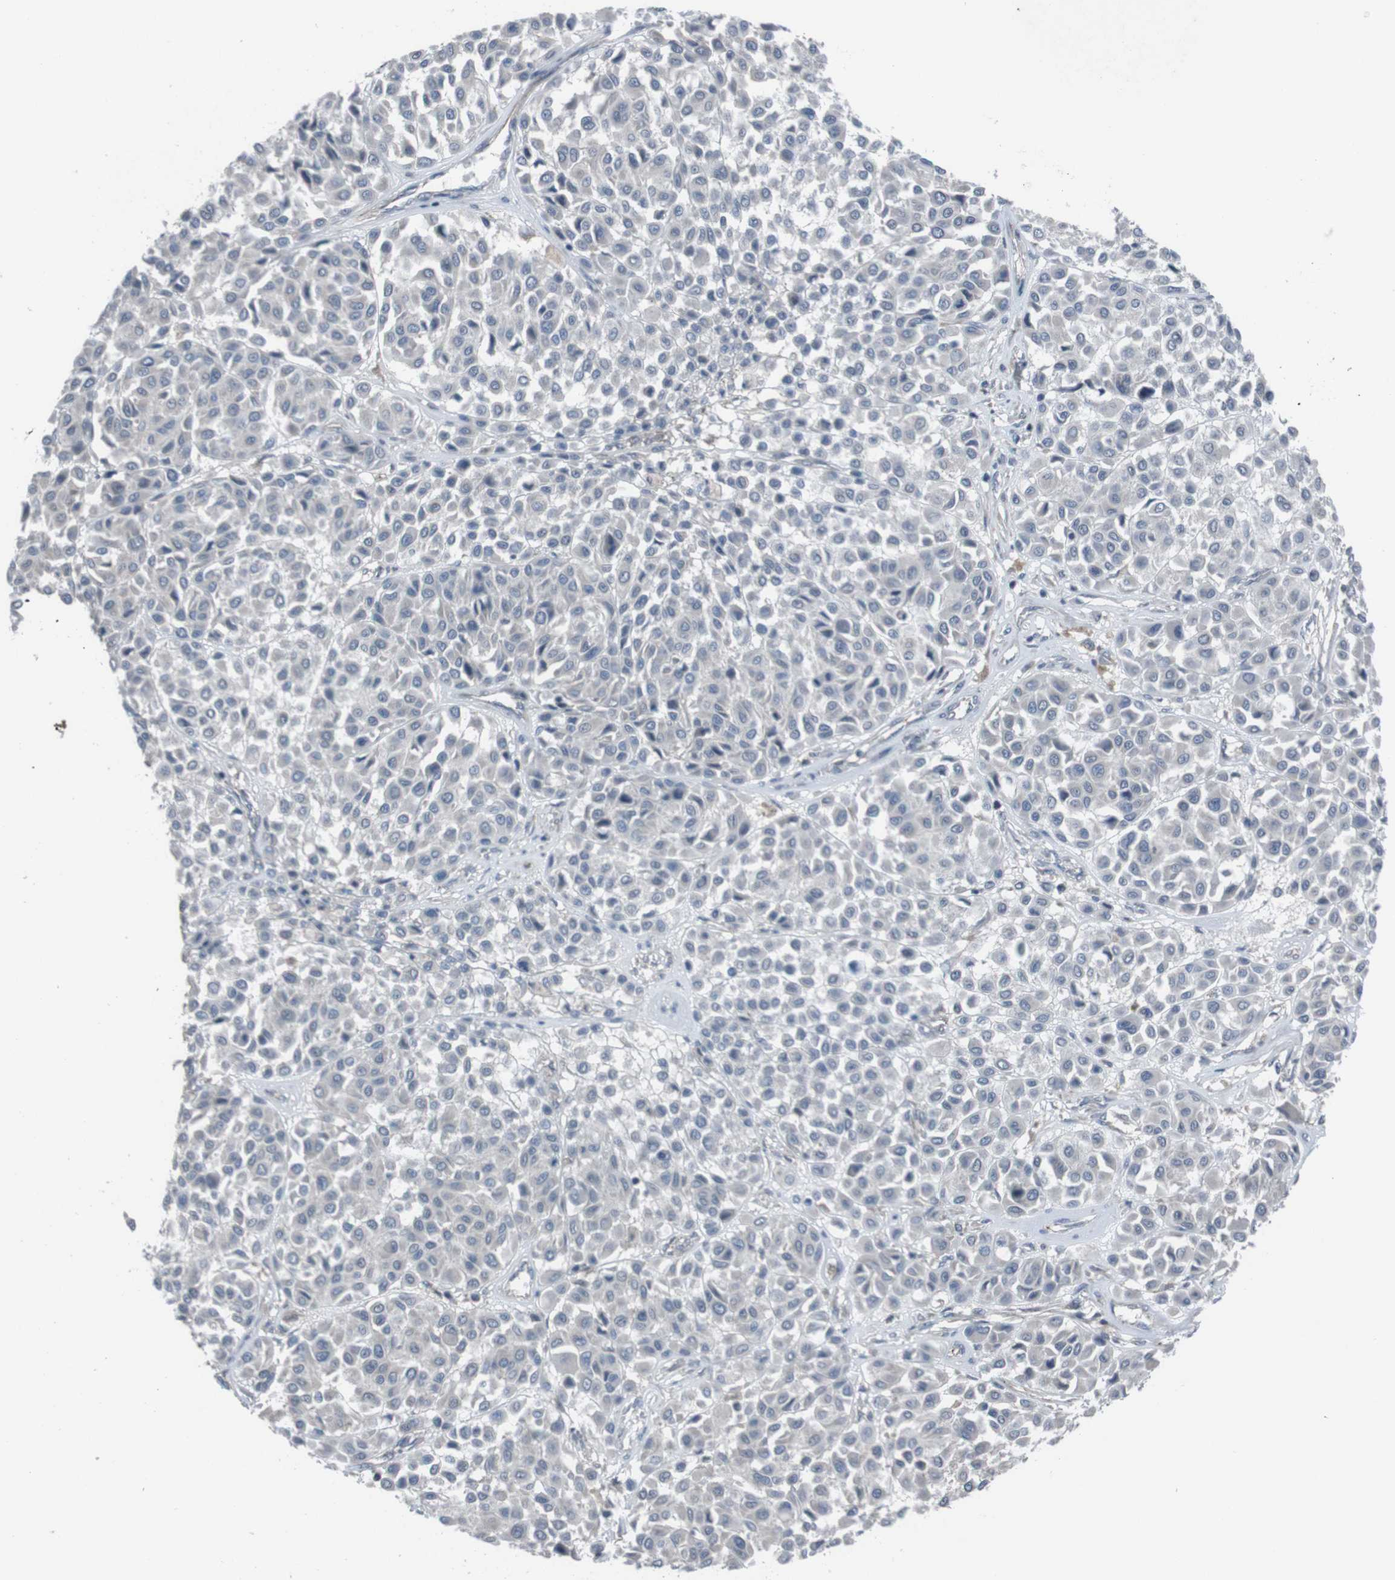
{"staining": {"intensity": "negative", "quantity": "none", "location": "none"}, "tissue": "melanoma", "cell_type": "Tumor cells", "image_type": "cancer", "snomed": [{"axis": "morphology", "description": "Malignant melanoma, Metastatic site"}, {"axis": "topography", "description": "Soft tissue"}], "caption": "Immunohistochemistry (IHC) of human melanoma demonstrates no expression in tumor cells.", "gene": "EFNA5", "patient": {"sex": "male", "age": 41}}